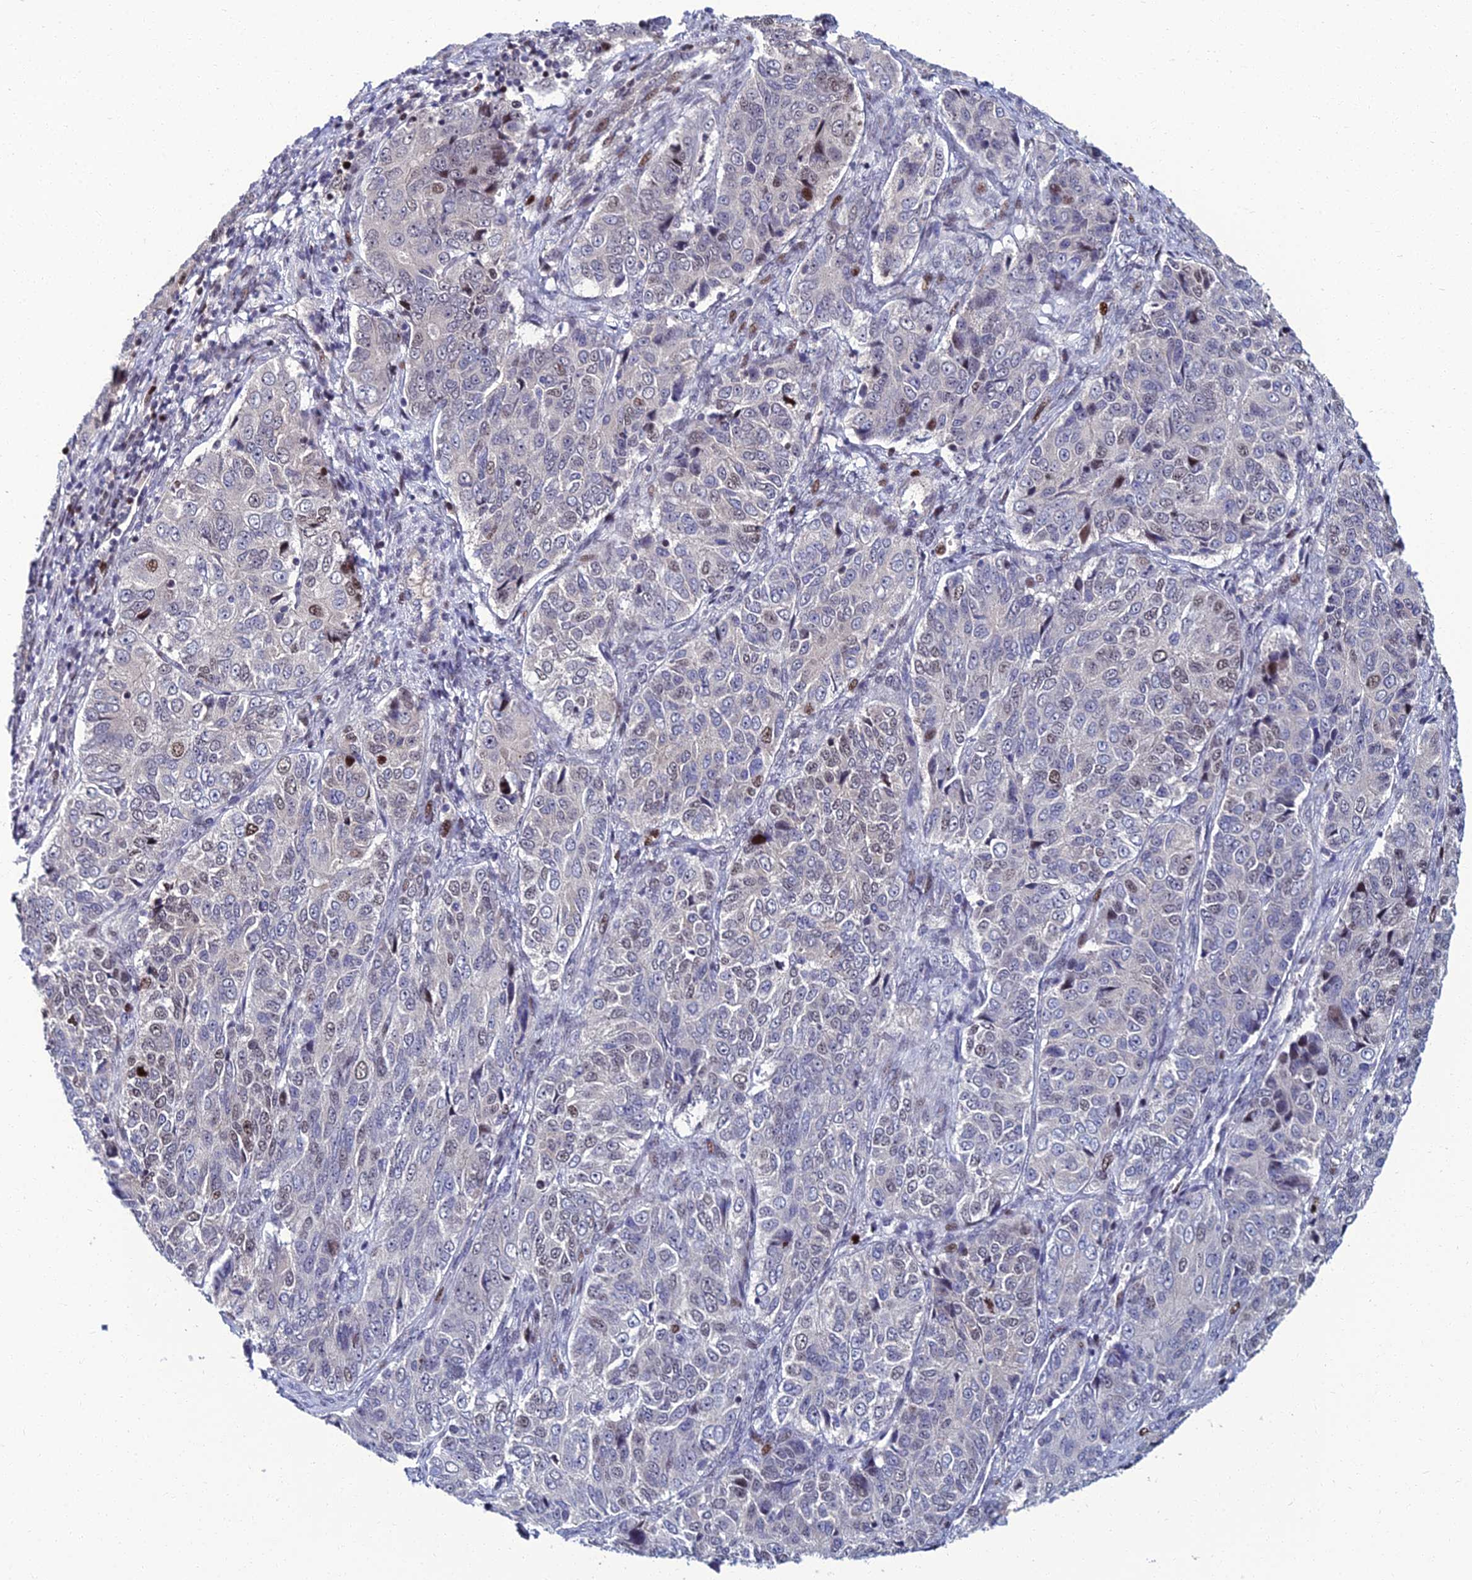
{"staining": {"intensity": "weak", "quantity": "<25%", "location": "nuclear"}, "tissue": "ovarian cancer", "cell_type": "Tumor cells", "image_type": "cancer", "snomed": [{"axis": "morphology", "description": "Carcinoma, endometroid"}, {"axis": "topography", "description": "Ovary"}], "caption": "Immunohistochemistry photomicrograph of human ovarian endometroid carcinoma stained for a protein (brown), which shows no positivity in tumor cells.", "gene": "TAF9B", "patient": {"sex": "female", "age": 51}}